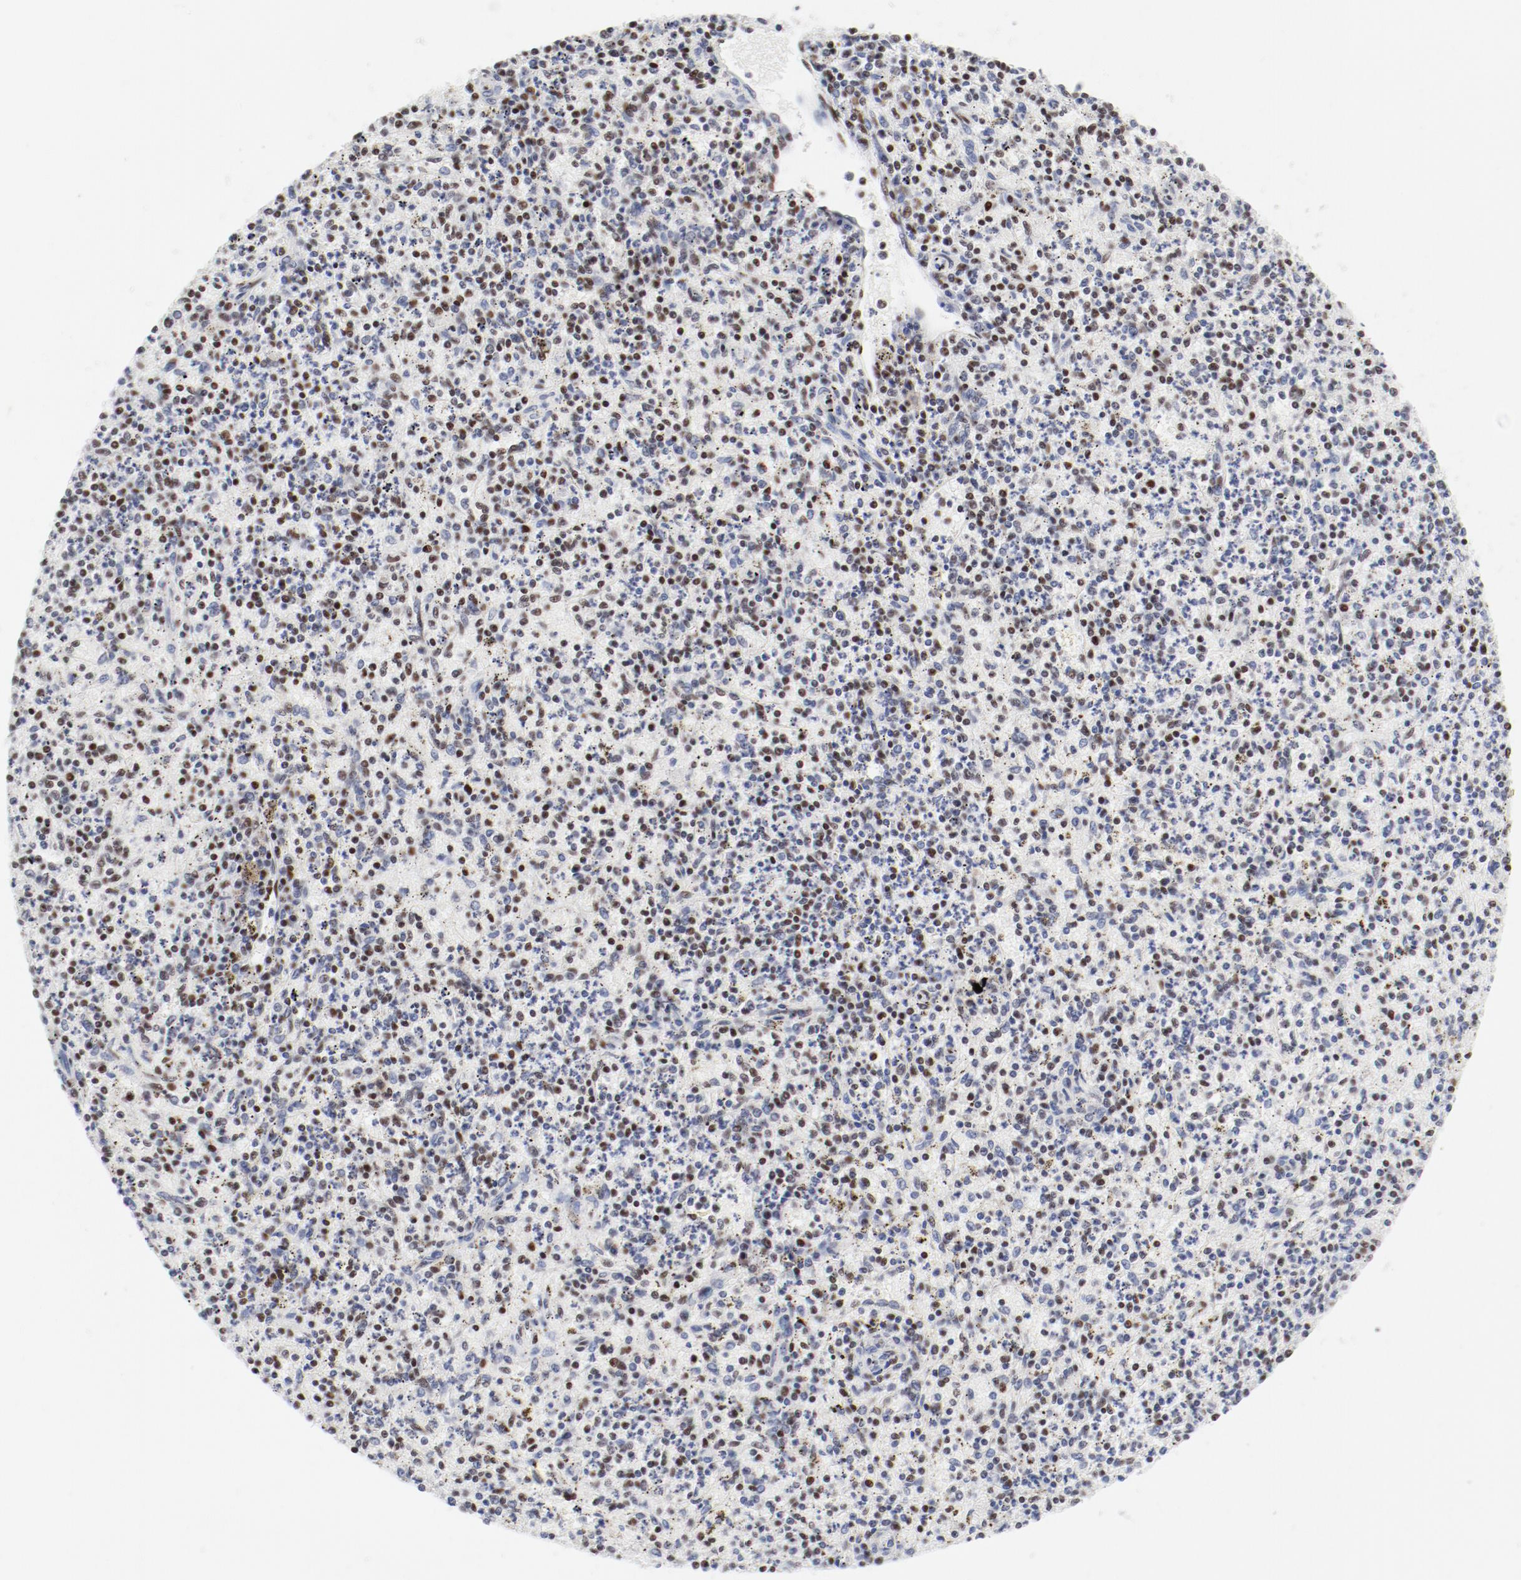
{"staining": {"intensity": "moderate", "quantity": "25%-75%", "location": "nuclear"}, "tissue": "spleen", "cell_type": "Cells in red pulp", "image_type": "normal", "snomed": [{"axis": "morphology", "description": "Normal tissue, NOS"}, {"axis": "topography", "description": "Spleen"}], "caption": "Unremarkable spleen was stained to show a protein in brown. There is medium levels of moderate nuclear staining in about 25%-75% of cells in red pulp. The staining is performed using DAB brown chromogen to label protein expression. The nuclei are counter-stained blue using hematoxylin.", "gene": "ATF2", "patient": {"sex": "male", "age": 72}}